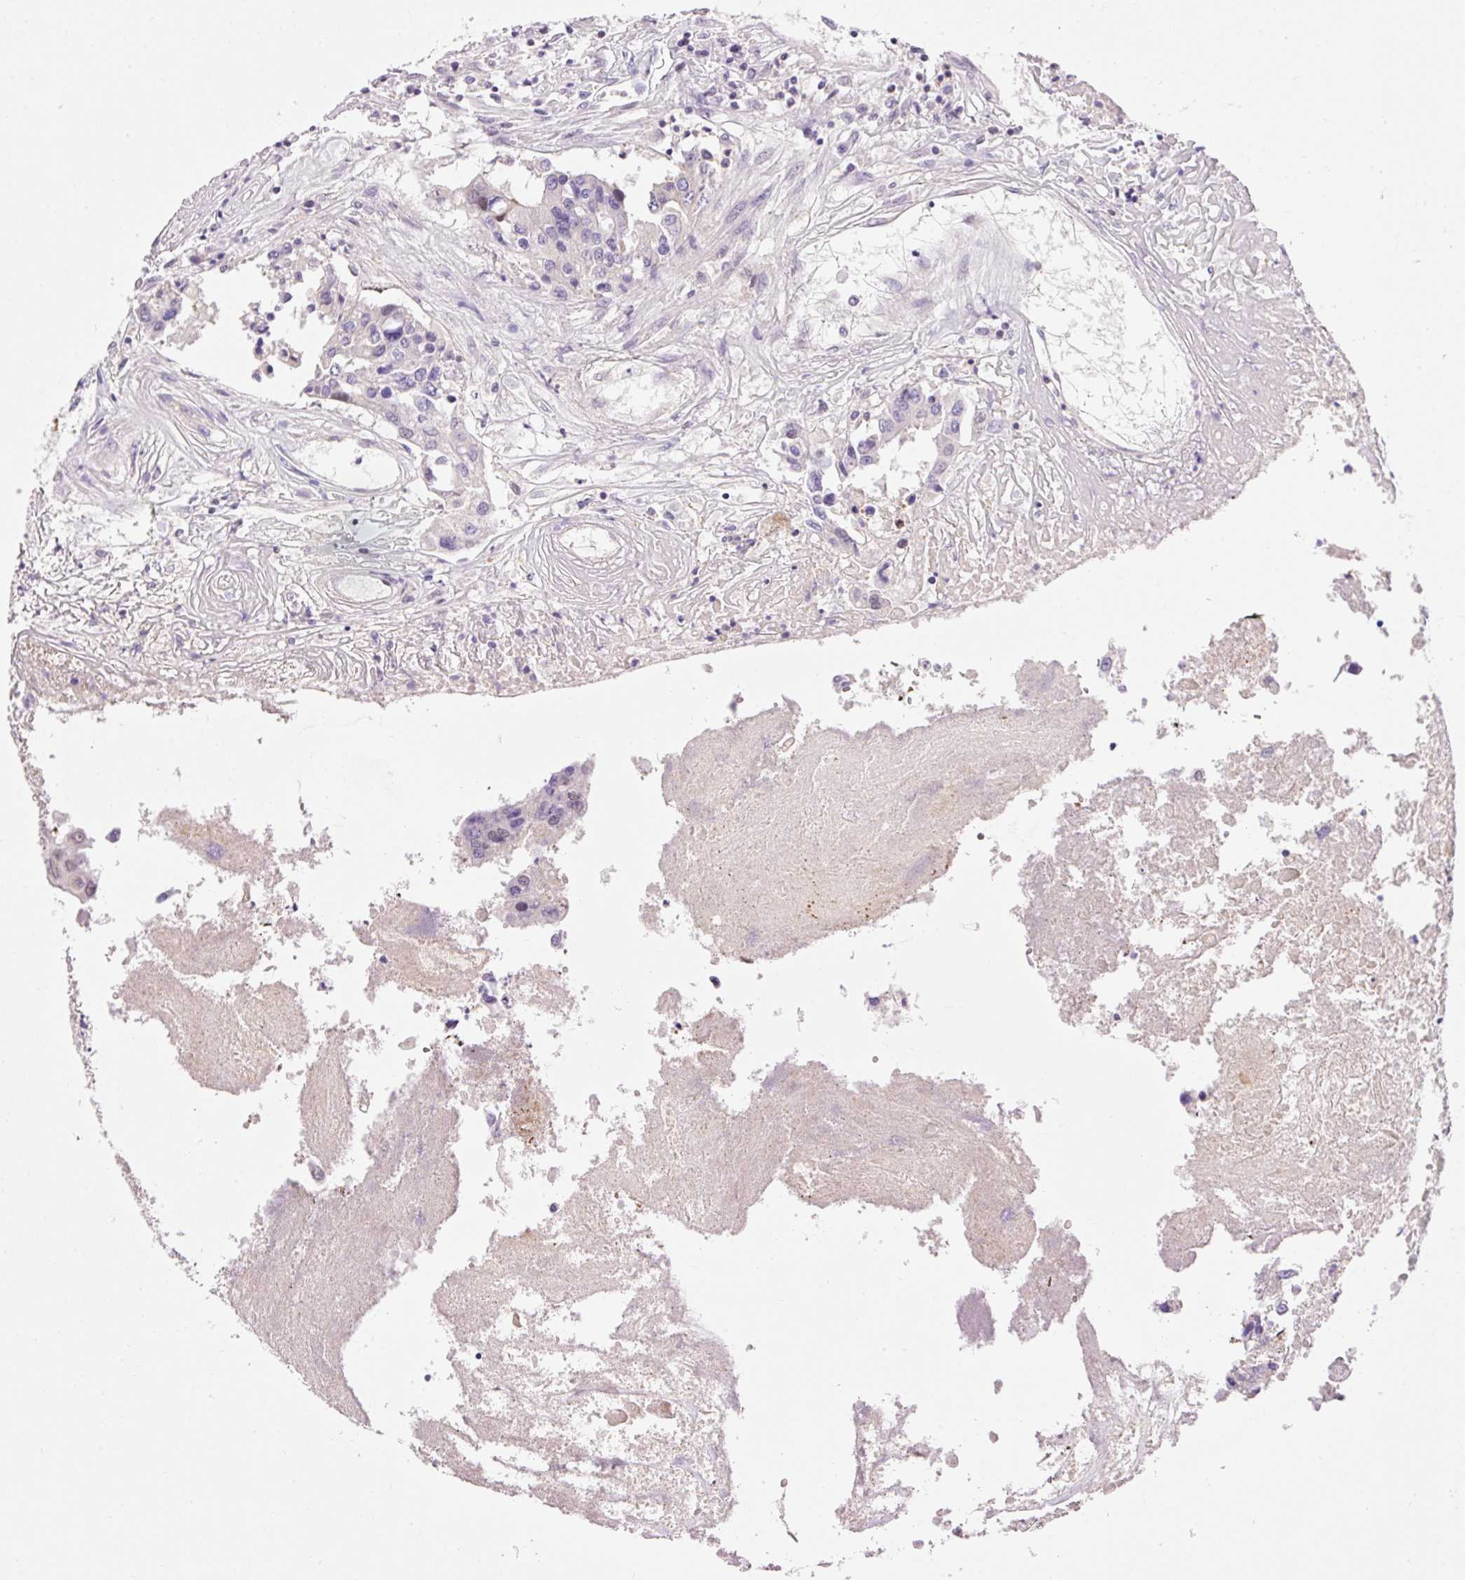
{"staining": {"intensity": "negative", "quantity": "none", "location": "none"}, "tissue": "colorectal cancer", "cell_type": "Tumor cells", "image_type": "cancer", "snomed": [{"axis": "morphology", "description": "Adenocarcinoma, NOS"}, {"axis": "topography", "description": "Colon"}], "caption": "A high-resolution micrograph shows immunohistochemistry staining of colorectal cancer (adenocarcinoma), which demonstrates no significant expression in tumor cells.", "gene": "IMMT", "patient": {"sex": "male", "age": 77}}